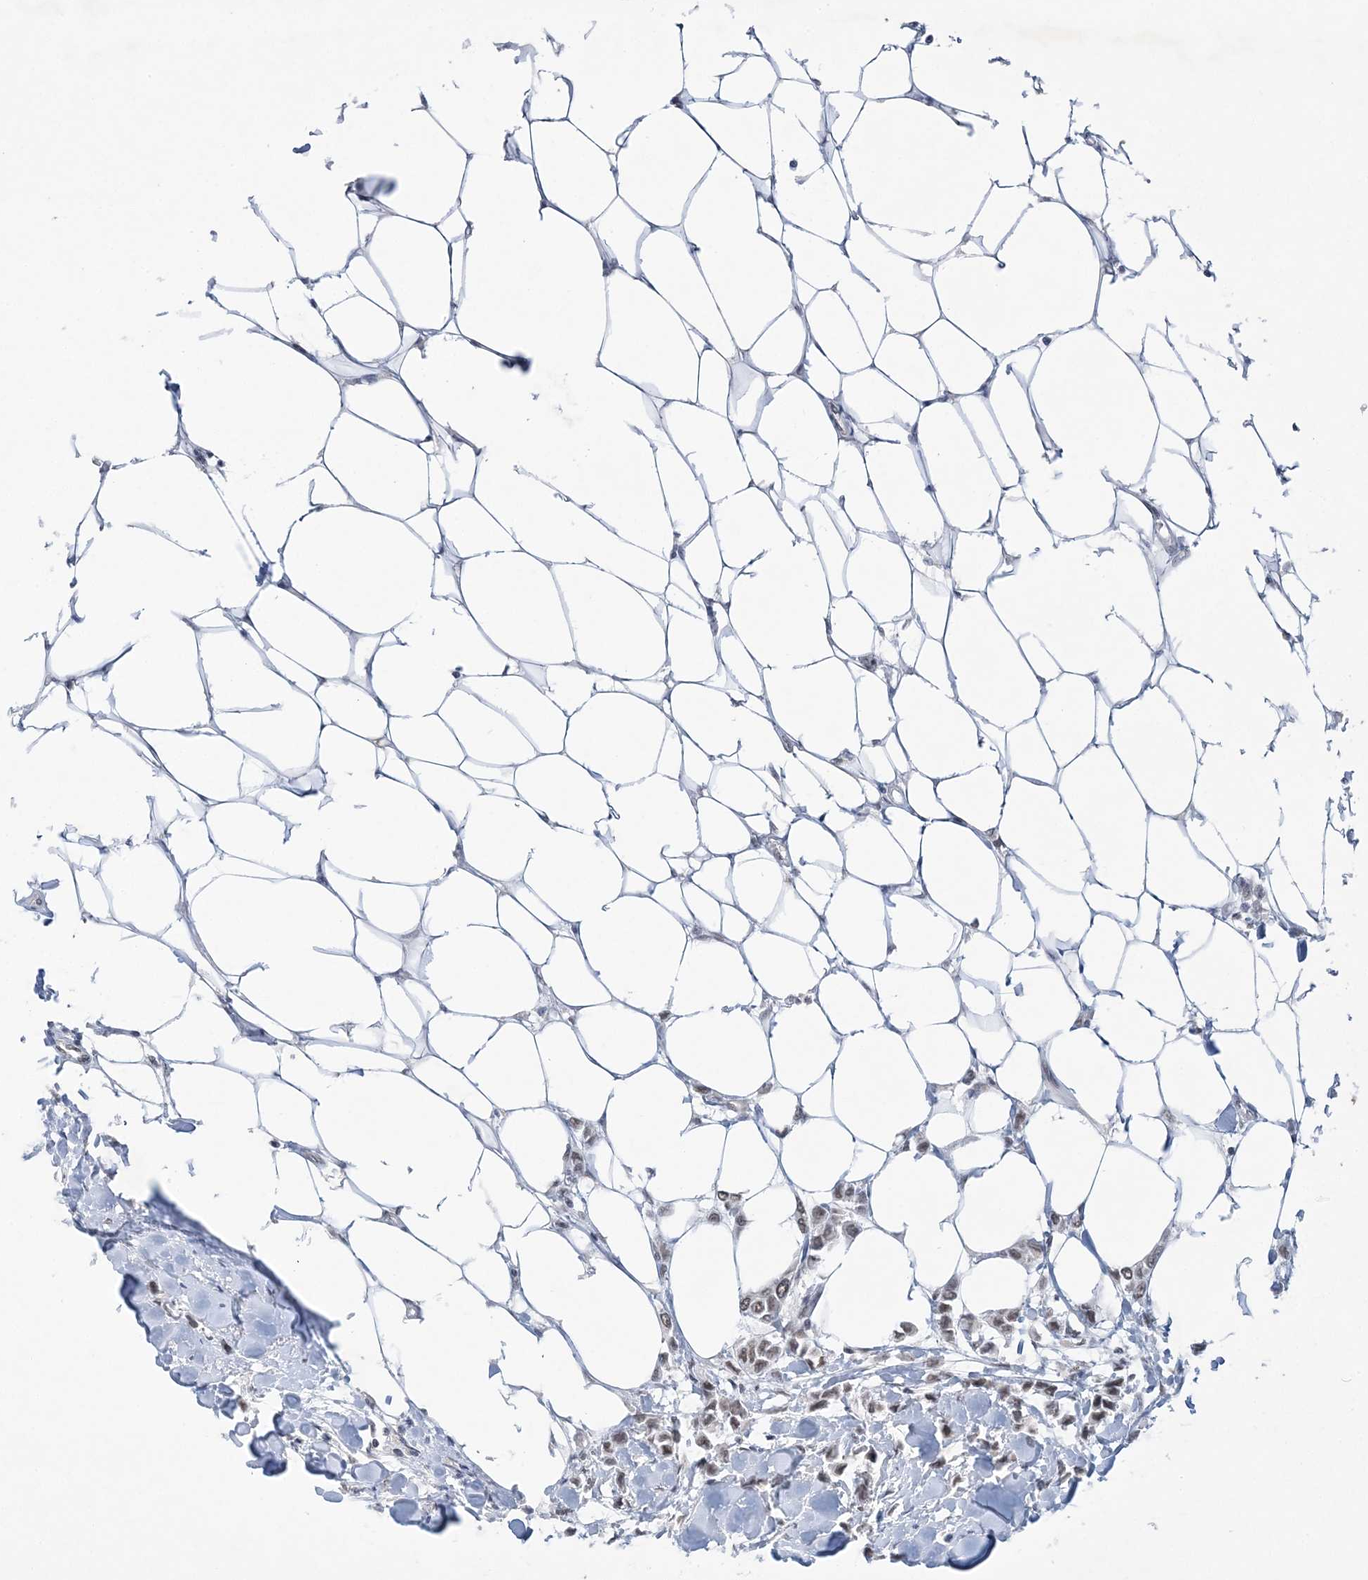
{"staining": {"intensity": "moderate", "quantity": ">75%", "location": "nuclear"}, "tissue": "breast cancer", "cell_type": "Tumor cells", "image_type": "cancer", "snomed": [{"axis": "morphology", "description": "Lobular carcinoma"}, {"axis": "topography", "description": "Breast"}], "caption": "Breast cancer stained for a protein (brown) demonstrates moderate nuclear positive expression in approximately >75% of tumor cells.", "gene": "KMT2D", "patient": {"sex": "female", "age": 51}}